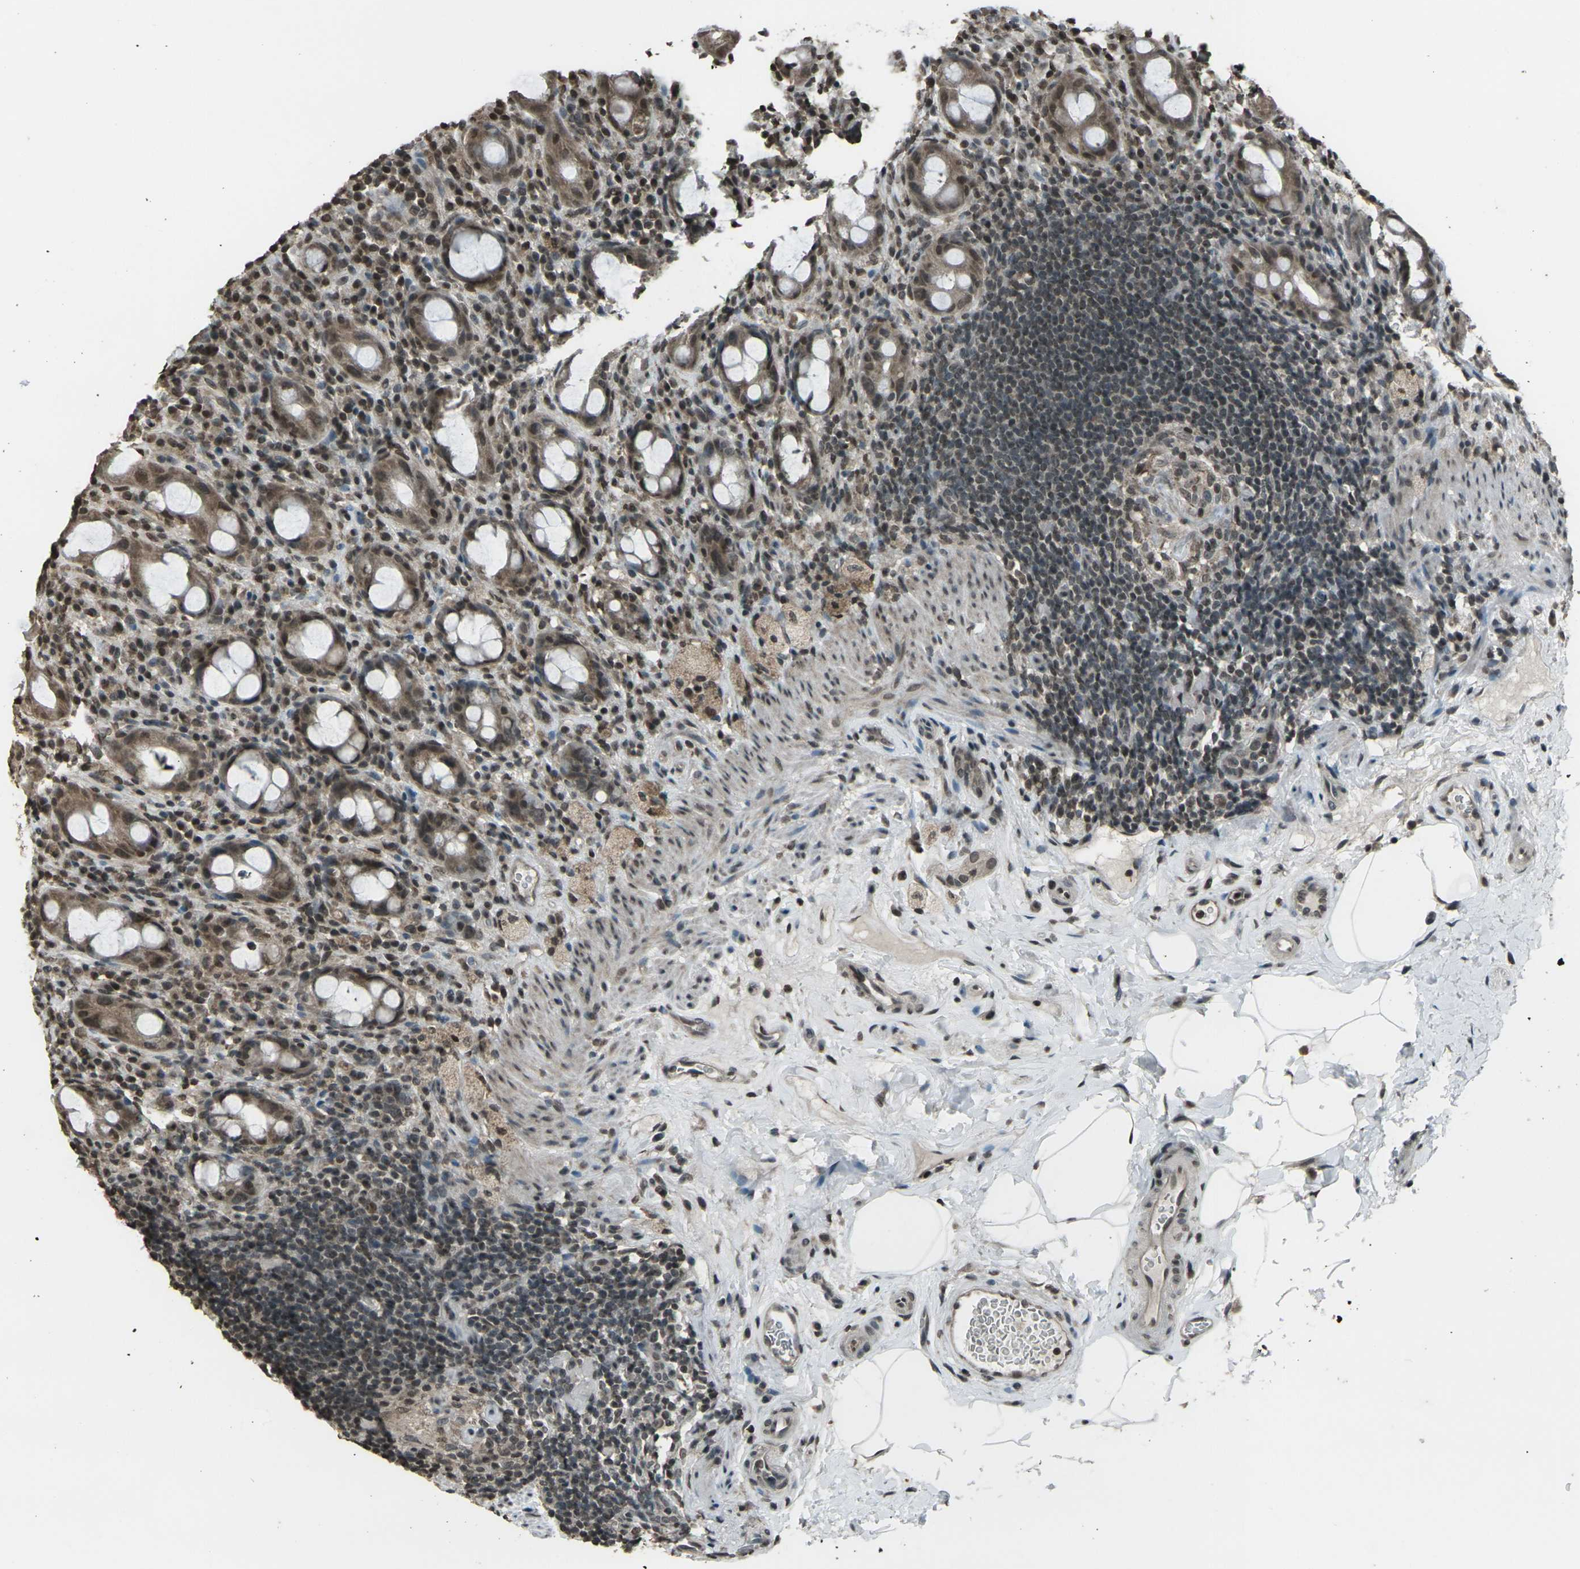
{"staining": {"intensity": "moderate", "quantity": ">75%", "location": "cytoplasmic/membranous,nuclear"}, "tissue": "rectum", "cell_type": "Glandular cells", "image_type": "normal", "snomed": [{"axis": "morphology", "description": "Normal tissue, NOS"}, {"axis": "topography", "description": "Rectum"}], "caption": "Unremarkable rectum reveals moderate cytoplasmic/membranous,nuclear staining in about >75% of glandular cells, visualized by immunohistochemistry.", "gene": "PRPF8", "patient": {"sex": "male", "age": 44}}